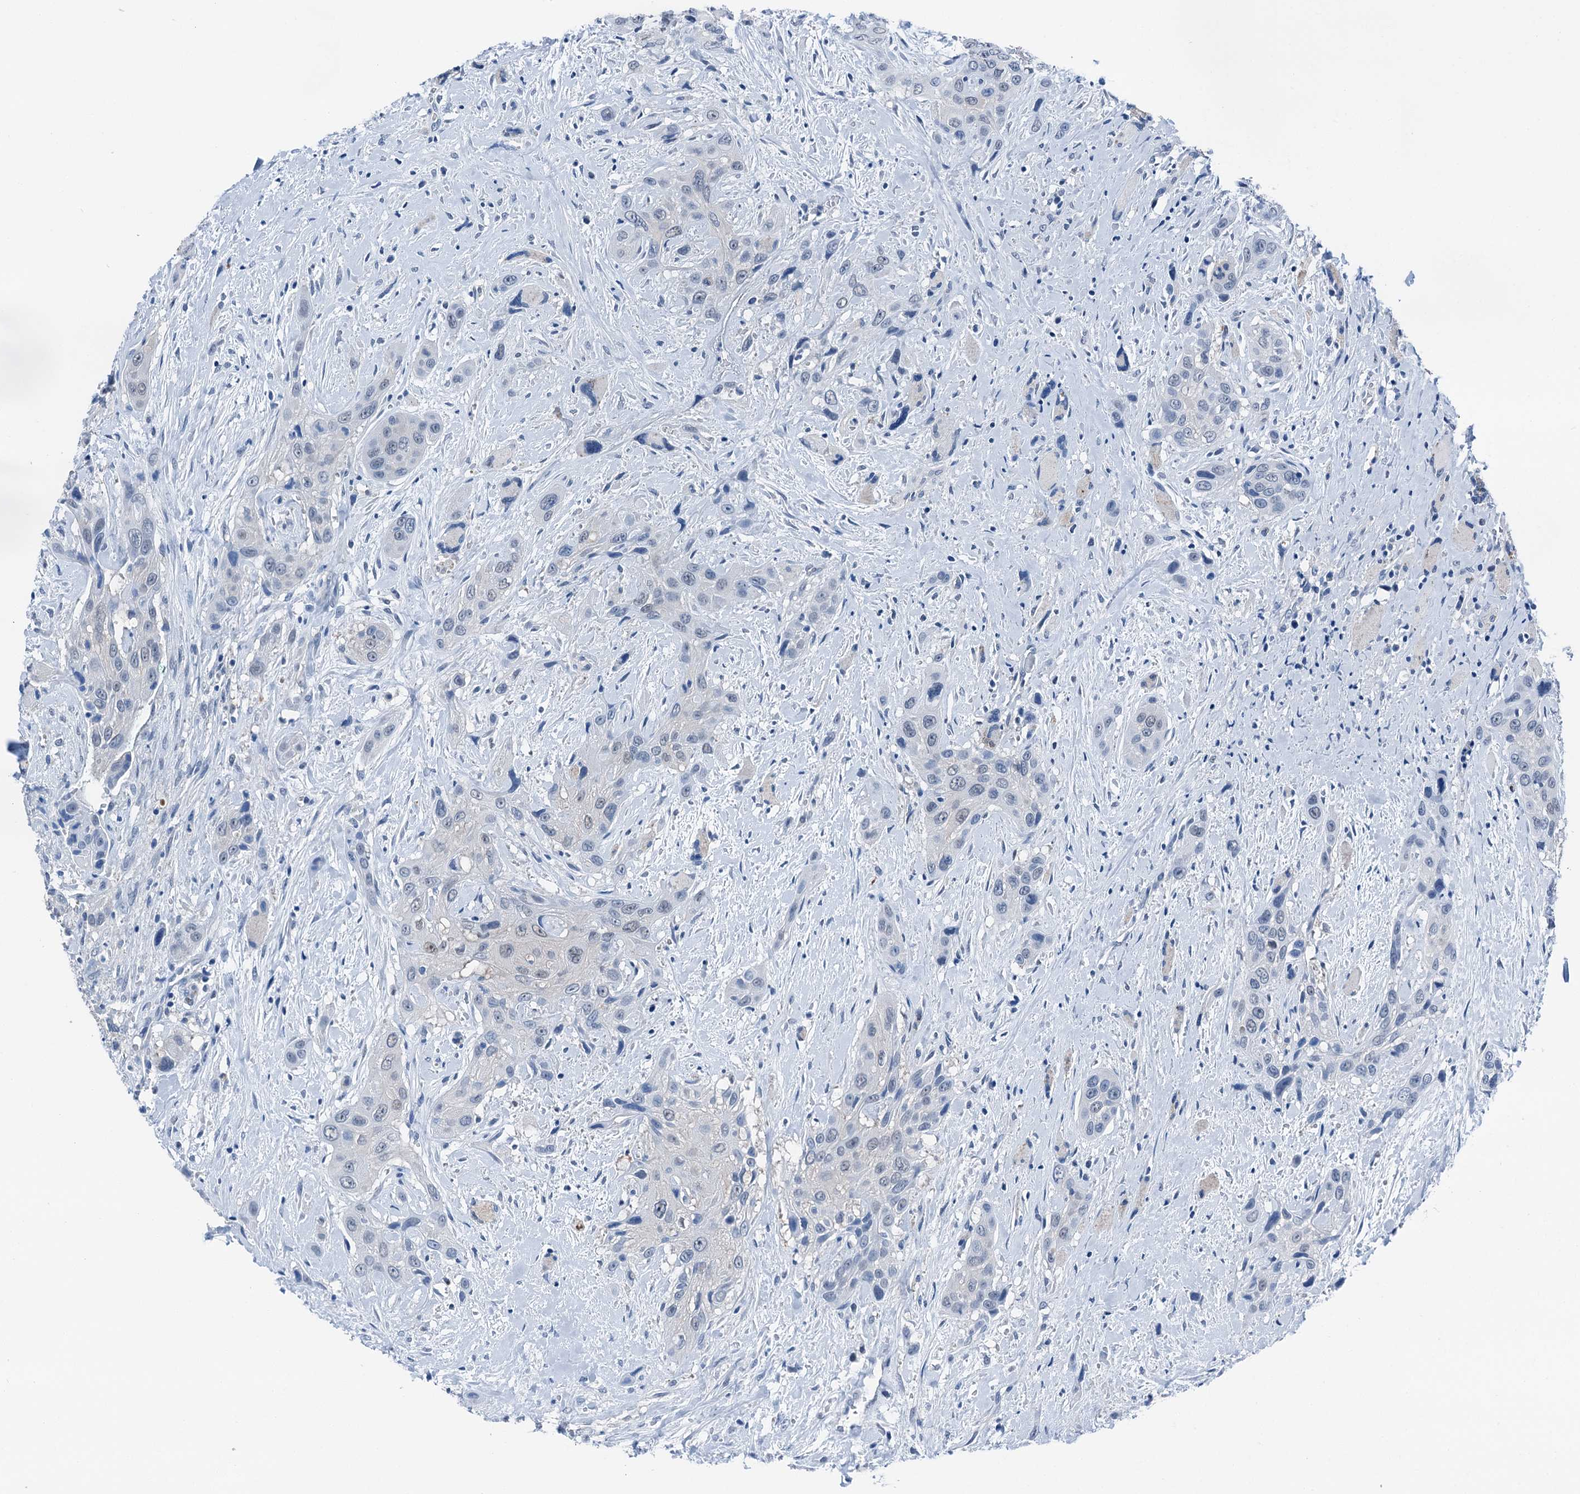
{"staining": {"intensity": "negative", "quantity": "none", "location": "none"}, "tissue": "head and neck cancer", "cell_type": "Tumor cells", "image_type": "cancer", "snomed": [{"axis": "morphology", "description": "Squamous cell carcinoma, NOS"}, {"axis": "topography", "description": "Head-Neck"}], "caption": "This is a micrograph of immunohistochemistry staining of head and neck cancer (squamous cell carcinoma), which shows no staining in tumor cells.", "gene": "CBLN3", "patient": {"sex": "male", "age": 81}}